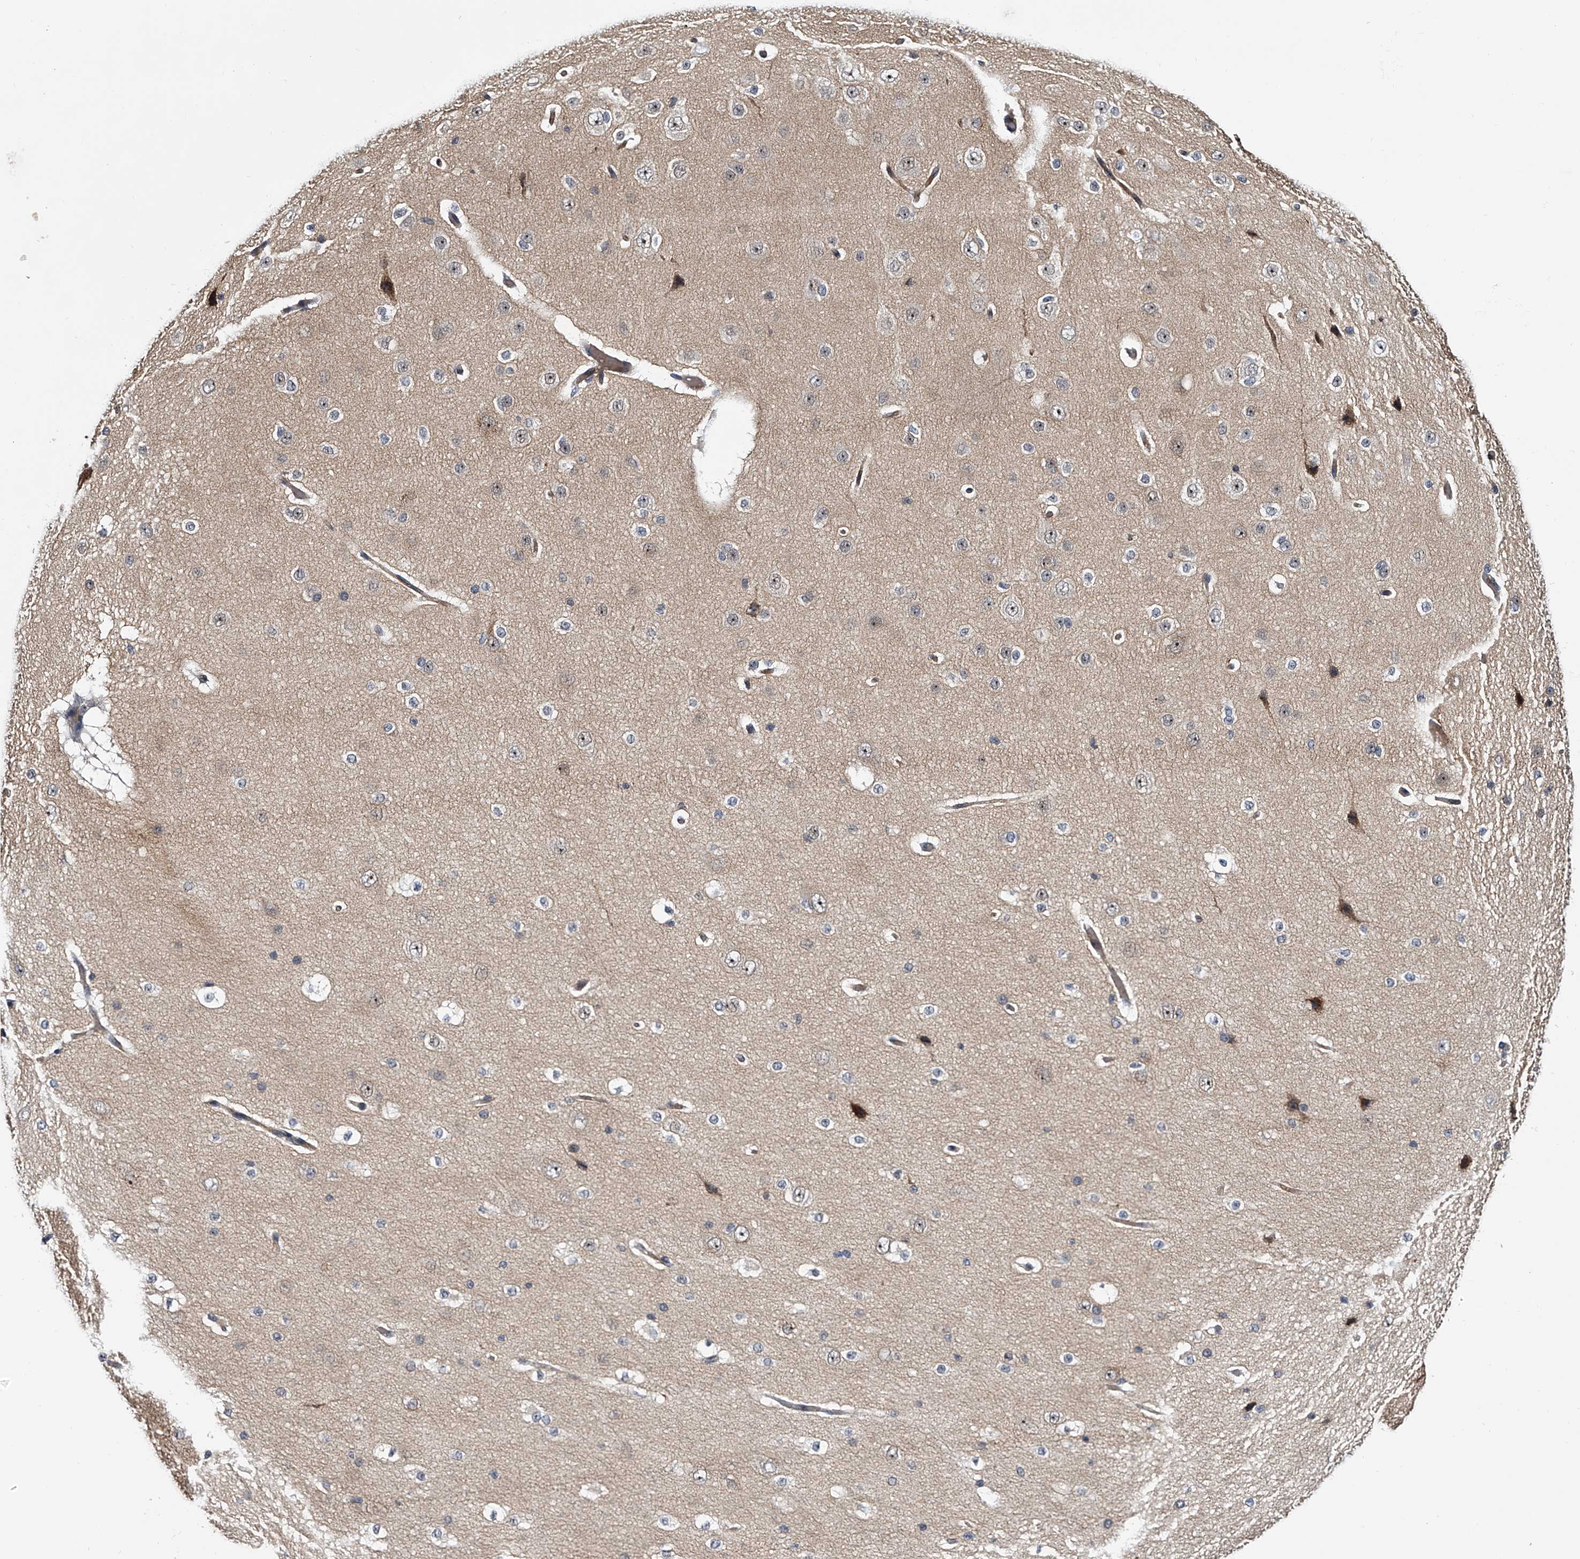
{"staining": {"intensity": "moderate", "quantity": ">75%", "location": "cytoplasmic/membranous"}, "tissue": "cerebral cortex", "cell_type": "Endothelial cells", "image_type": "normal", "snomed": [{"axis": "morphology", "description": "Normal tissue, NOS"}, {"axis": "morphology", "description": "Developmental malformation"}, {"axis": "topography", "description": "Cerebral cortex"}], "caption": "High-power microscopy captured an immunohistochemistry image of benign cerebral cortex, revealing moderate cytoplasmic/membranous expression in approximately >75% of endothelial cells.", "gene": "MDN1", "patient": {"sex": "female", "age": 30}}